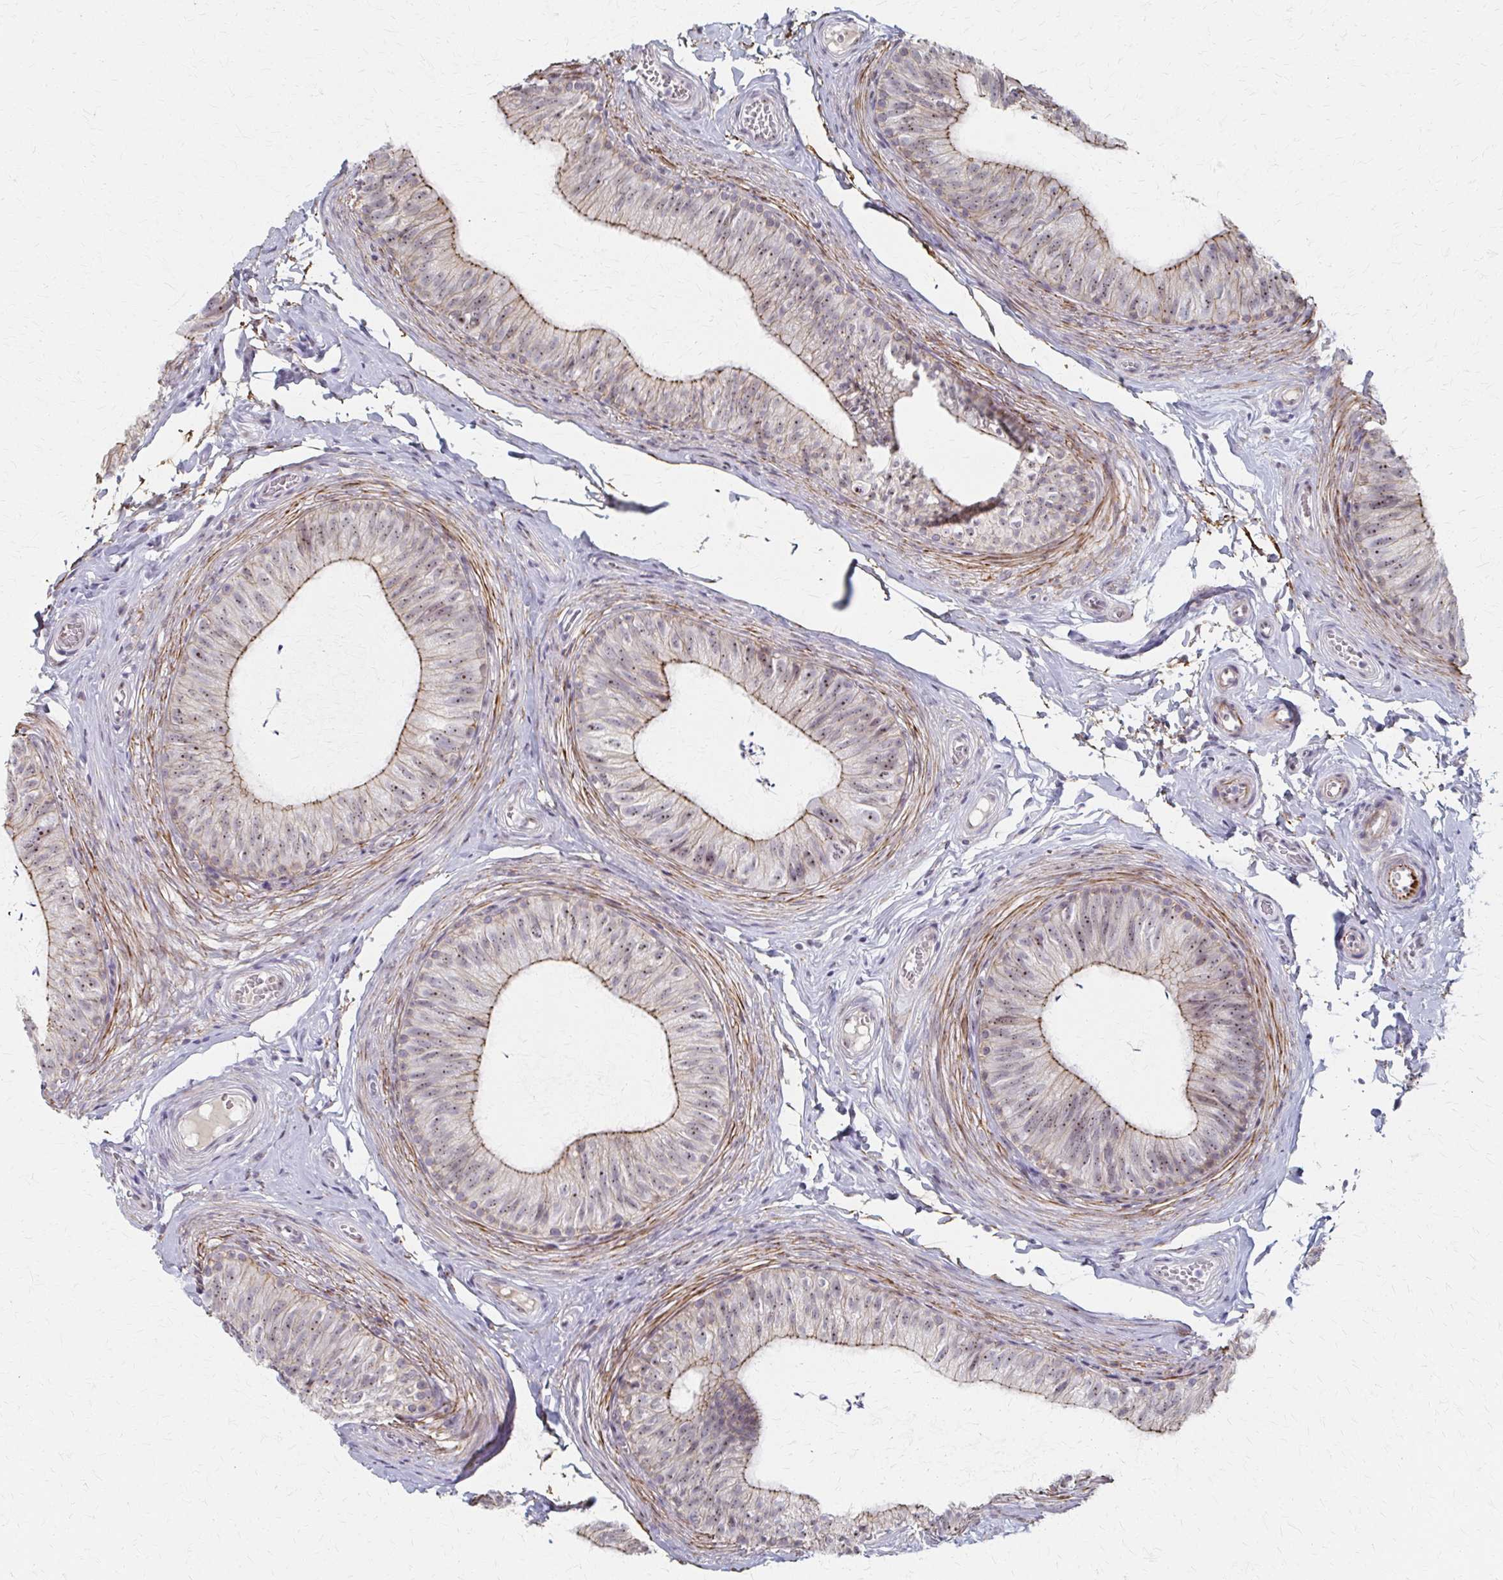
{"staining": {"intensity": "weak", "quantity": "25%-75%", "location": "cytoplasmic/membranous,nuclear"}, "tissue": "epididymis", "cell_type": "Glandular cells", "image_type": "normal", "snomed": [{"axis": "morphology", "description": "Normal tissue, NOS"}, {"axis": "topography", "description": "Epididymis, spermatic cord, NOS"}, {"axis": "topography", "description": "Epididymis"}, {"axis": "topography", "description": "Peripheral nerve tissue"}], "caption": "Unremarkable epididymis was stained to show a protein in brown. There is low levels of weak cytoplasmic/membranous,nuclear staining in about 25%-75% of glandular cells. (DAB (3,3'-diaminobenzidine) IHC with brightfield microscopy, high magnification).", "gene": "PES1", "patient": {"sex": "male", "age": 29}}